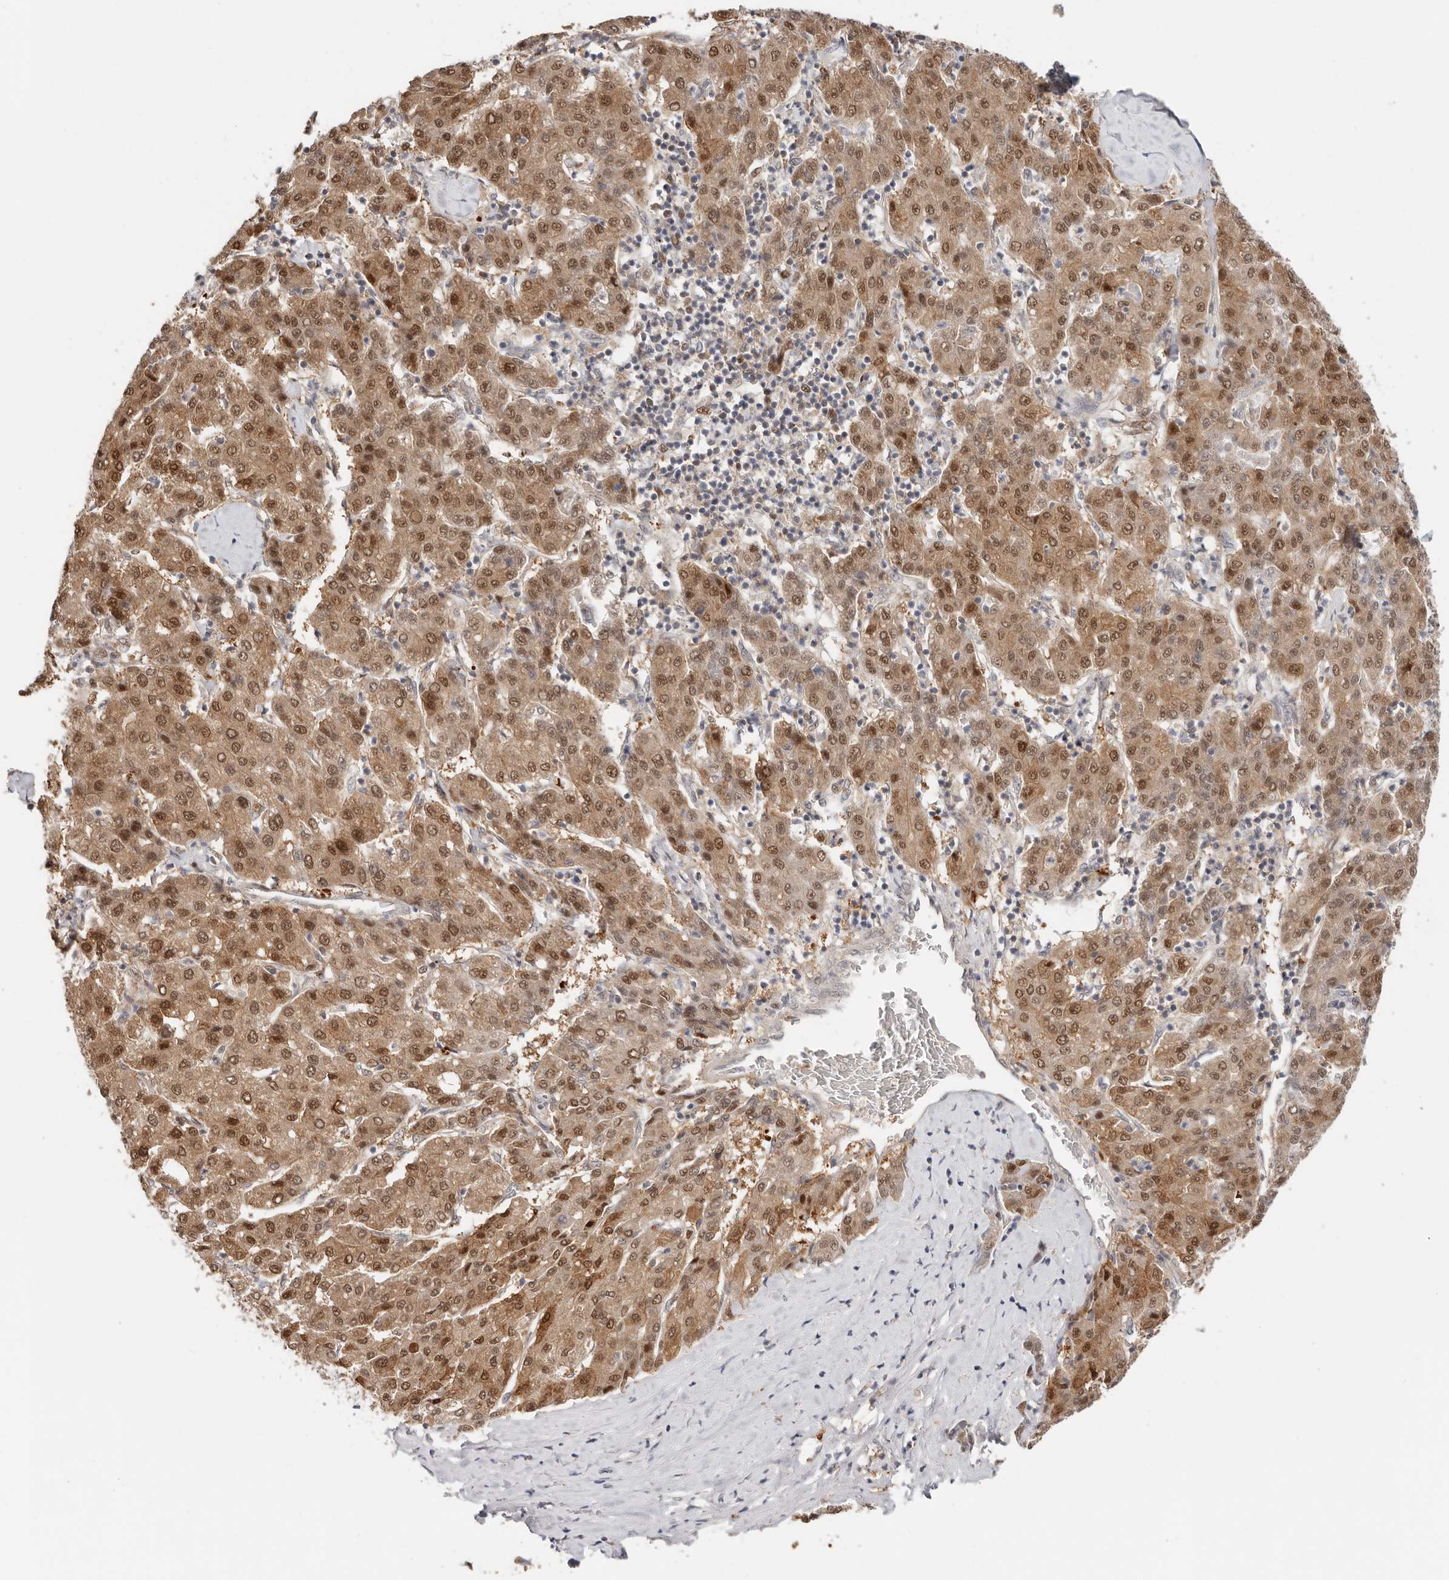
{"staining": {"intensity": "moderate", "quantity": ">75%", "location": "cytoplasmic/membranous,nuclear"}, "tissue": "liver cancer", "cell_type": "Tumor cells", "image_type": "cancer", "snomed": [{"axis": "morphology", "description": "Carcinoma, Hepatocellular, NOS"}, {"axis": "topography", "description": "Liver"}], "caption": "A brown stain labels moderate cytoplasmic/membranous and nuclear staining of a protein in liver cancer (hepatocellular carcinoma) tumor cells.", "gene": "LARP7", "patient": {"sex": "male", "age": 65}}